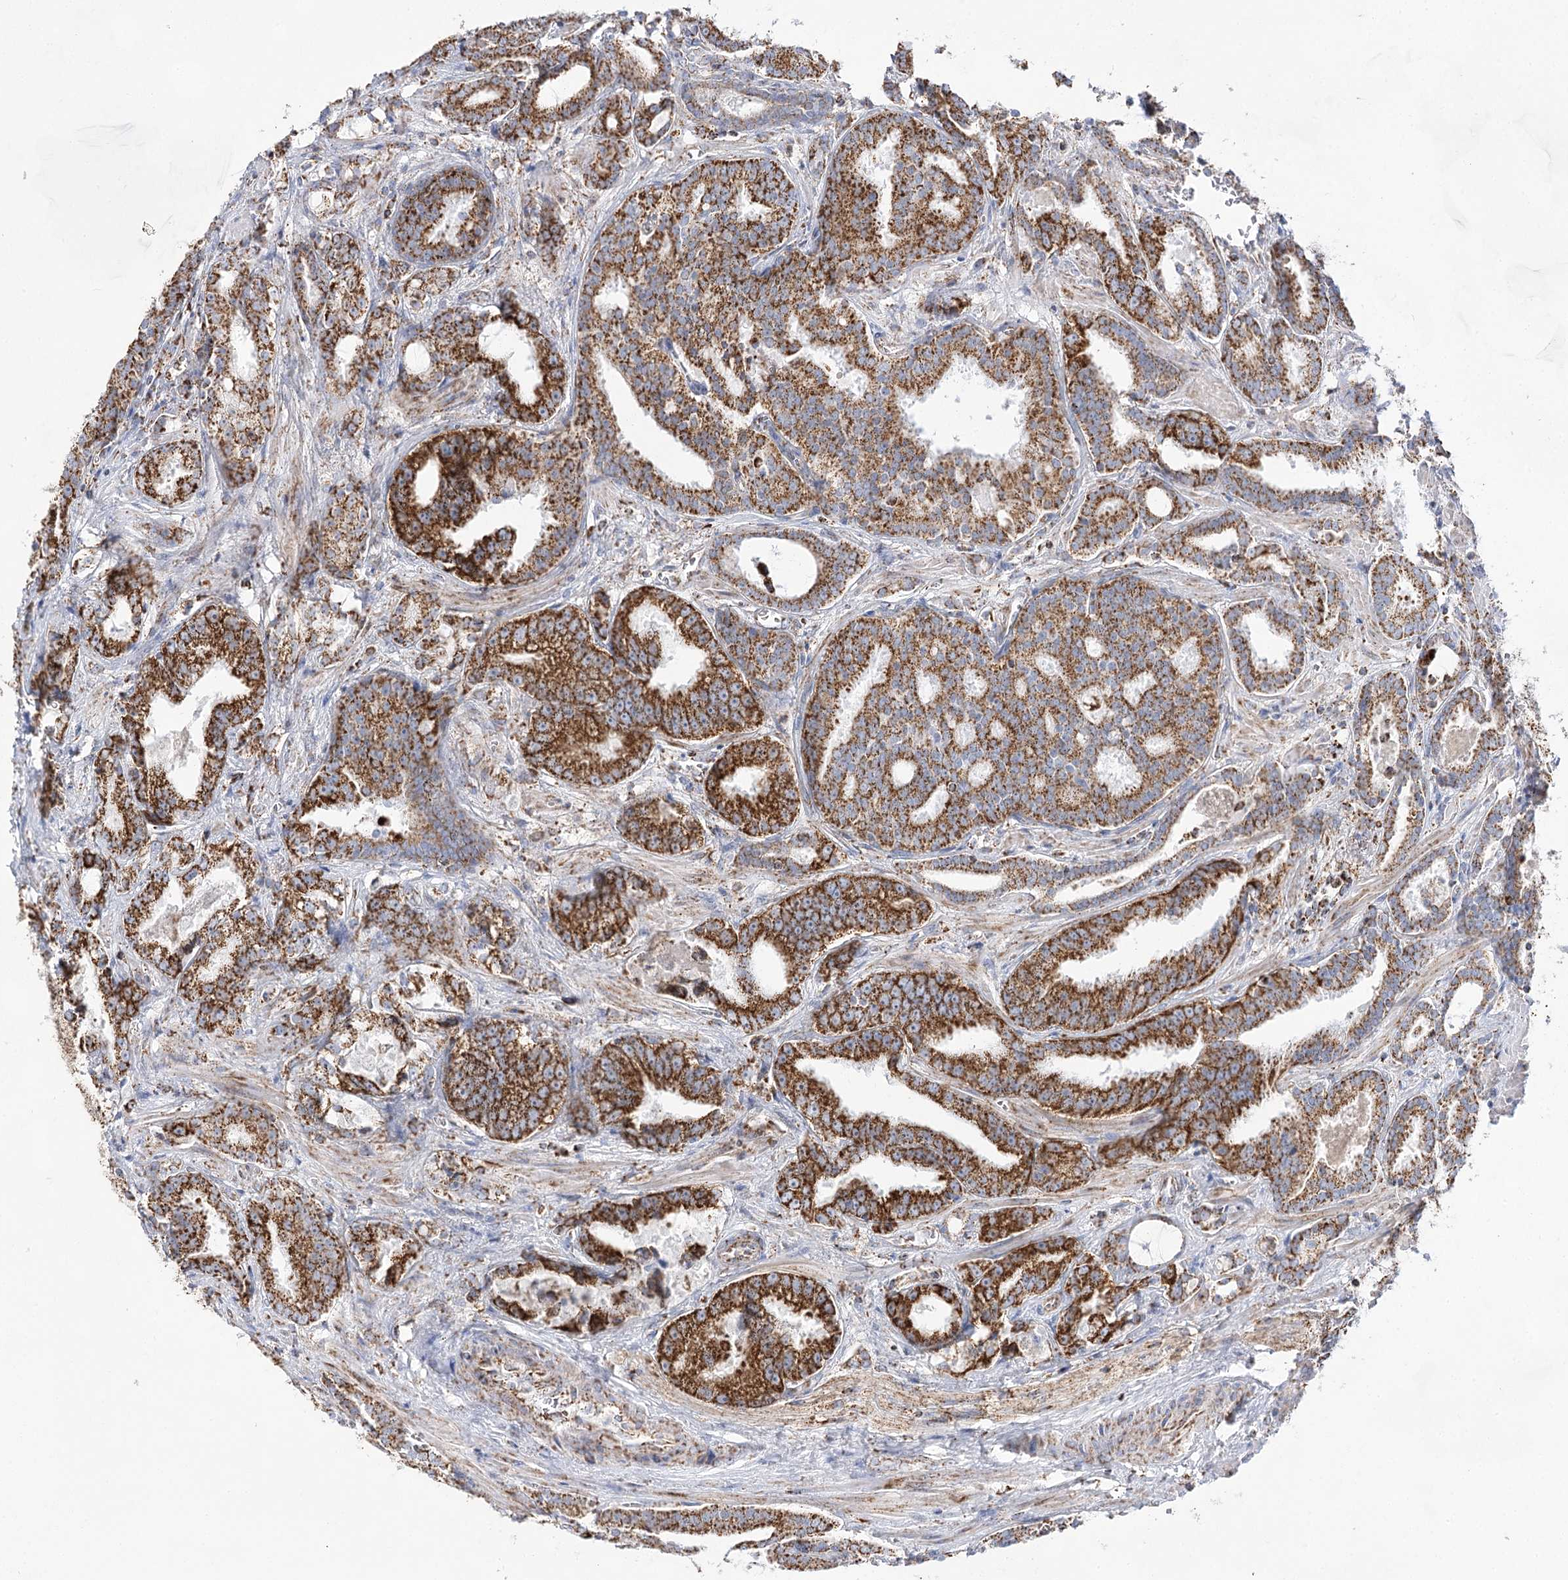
{"staining": {"intensity": "strong", "quantity": ">75%", "location": "cytoplasmic/membranous"}, "tissue": "prostate cancer", "cell_type": "Tumor cells", "image_type": "cancer", "snomed": [{"axis": "morphology", "description": "Adenocarcinoma, High grade"}, {"axis": "topography", "description": "Prostate and seminal vesicle, NOS"}], "caption": "DAB (3,3'-diaminobenzidine) immunohistochemical staining of prostate cancer shows strong cytoplasmic/membranous protein expression in approximately >75% of tumor cells. The protein is stained brown, and the nuclei are stained in blue (DAB (3,3'-diaminobenzidine) IHC with brightfield microscopy, high magnification).", "gene": "NADK2", "patient": {"sex": "male", "age": 67}}